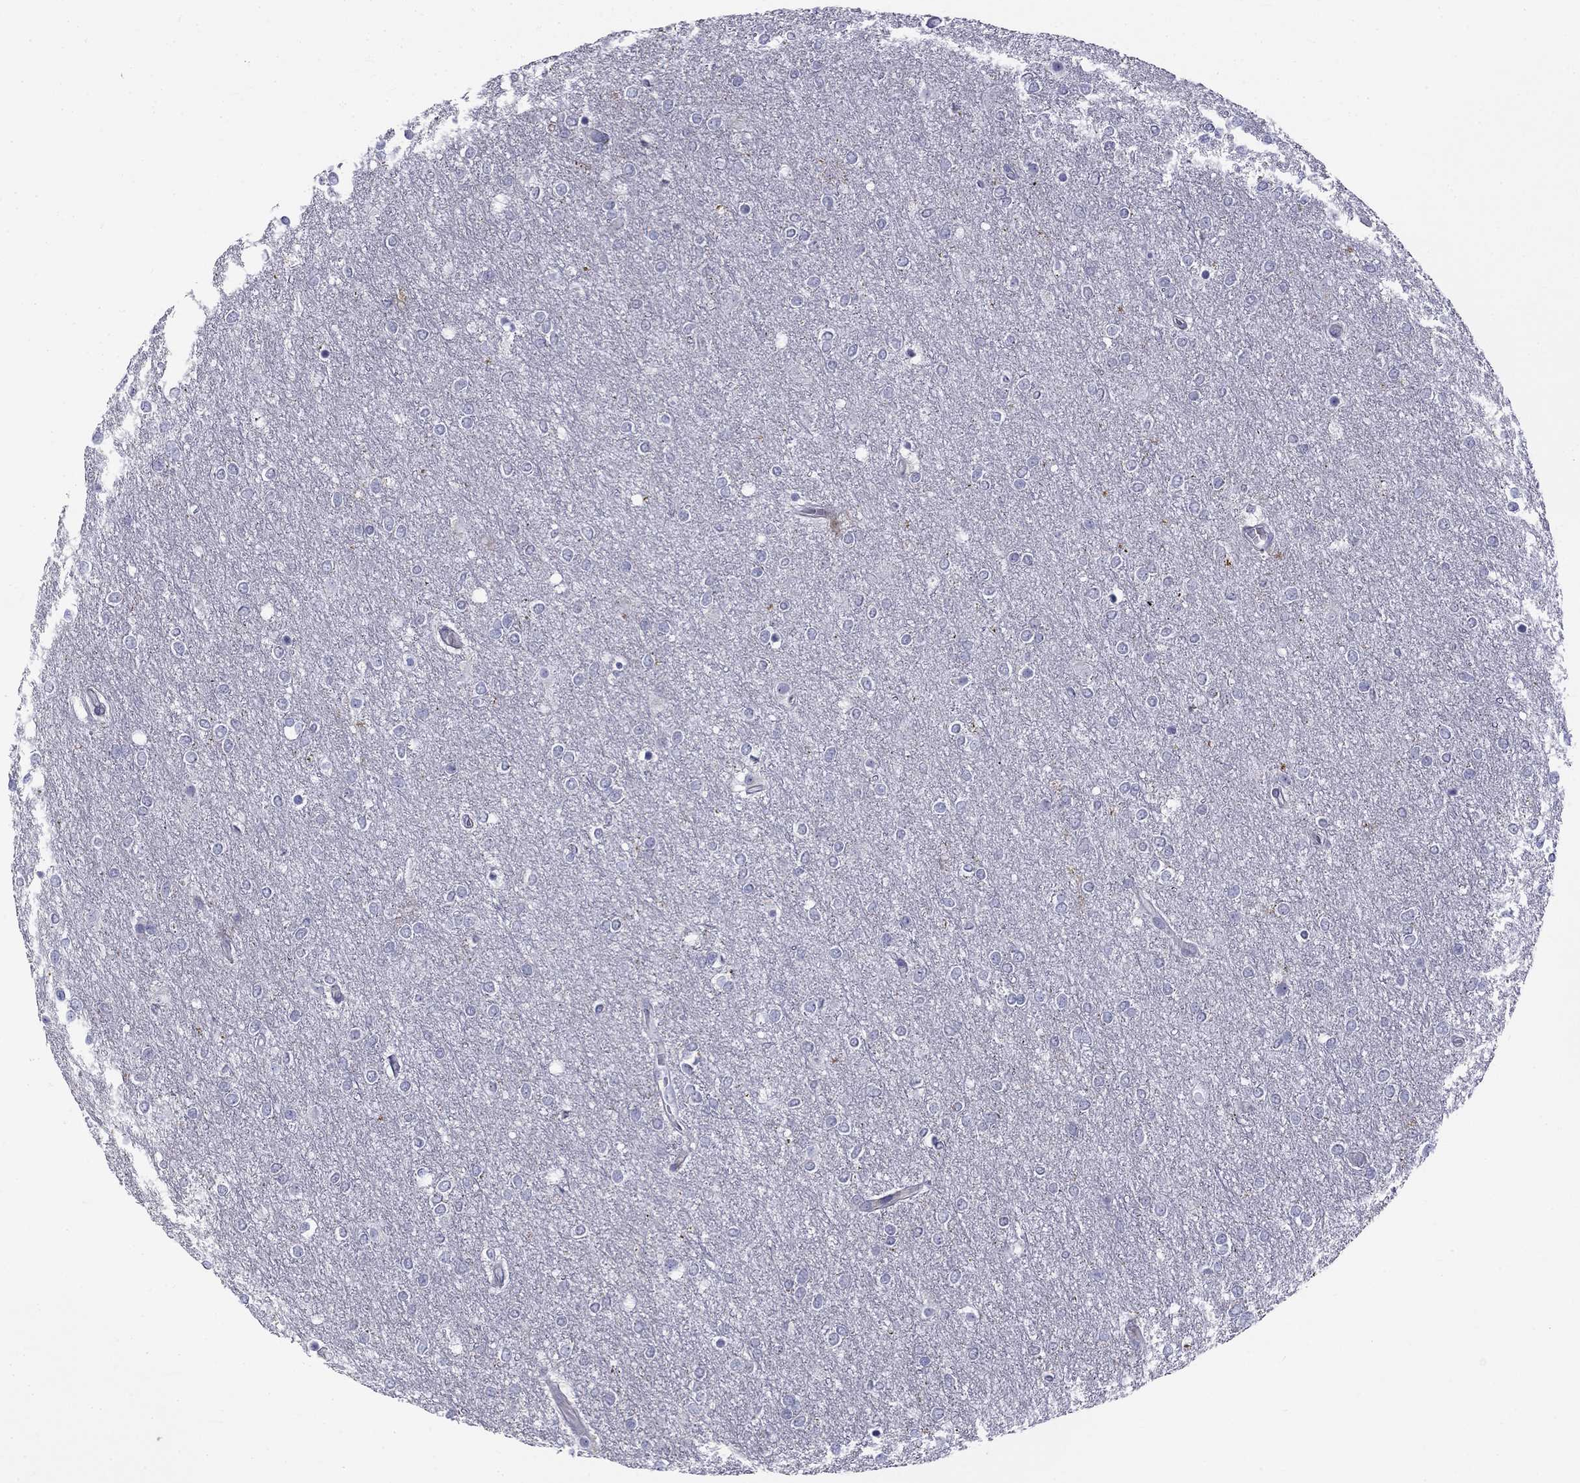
{"staining": {"intensity": "negative", "quantity": "none", "location": "none"}, "tissue": "glioma", "cell_type": "Tumor cells", "image_type": "cancer", "snomed": [{"axis": "morphology", "description": "Glioma, malignant, High grade"}, {"axis": "topography", "description": "Brain"}], "caption": "Tumor cells are negative for brown protein staining in glioma.", "gene": "CLPSL2", "patient": {"sex": "female", "age": 61}}